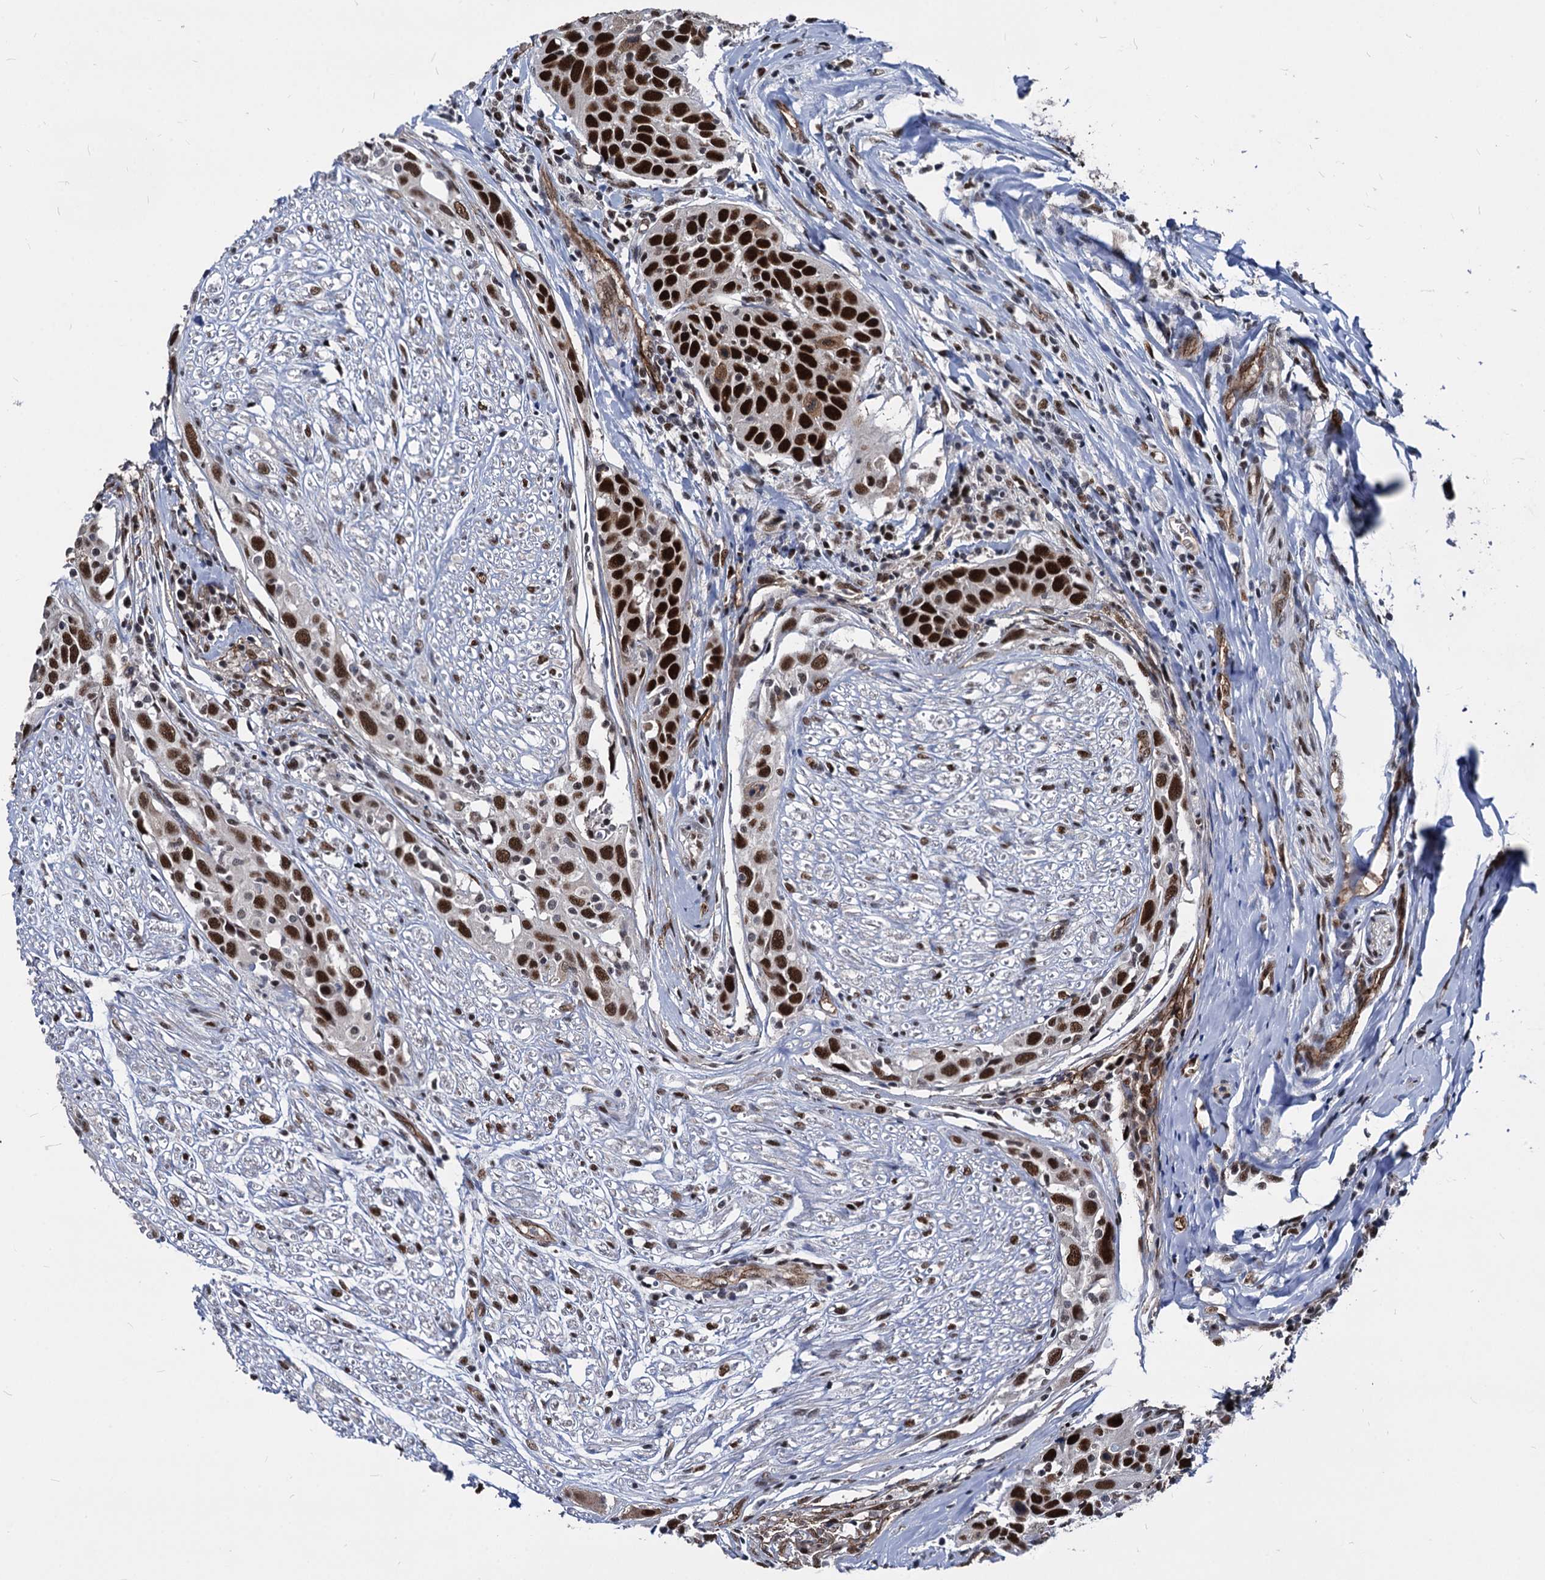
{"staining": {"intensity": "strong", "quantity": ">75%", "location": "nuclear"}, "tissue": "head and neck cancer", "cell_type": "Tumor cells", "image_type": "cancer", "snomed": [{"axis": "morphology", "description": "Squamous cell carcinoma, NOS"}, {"axis": "topography", "description": "Oral tissue"}, {"axis": "topography", "description": "Head-Neck"}], "caption": "The micrograph displays immunohistochemical staining of squamous cell carcinoma (head and neck). There is strong nuclear positivity is identified in about >75% of tumor cells.", "gene": "GALNT11", "patient": {"sex": "female", "age": 50}}